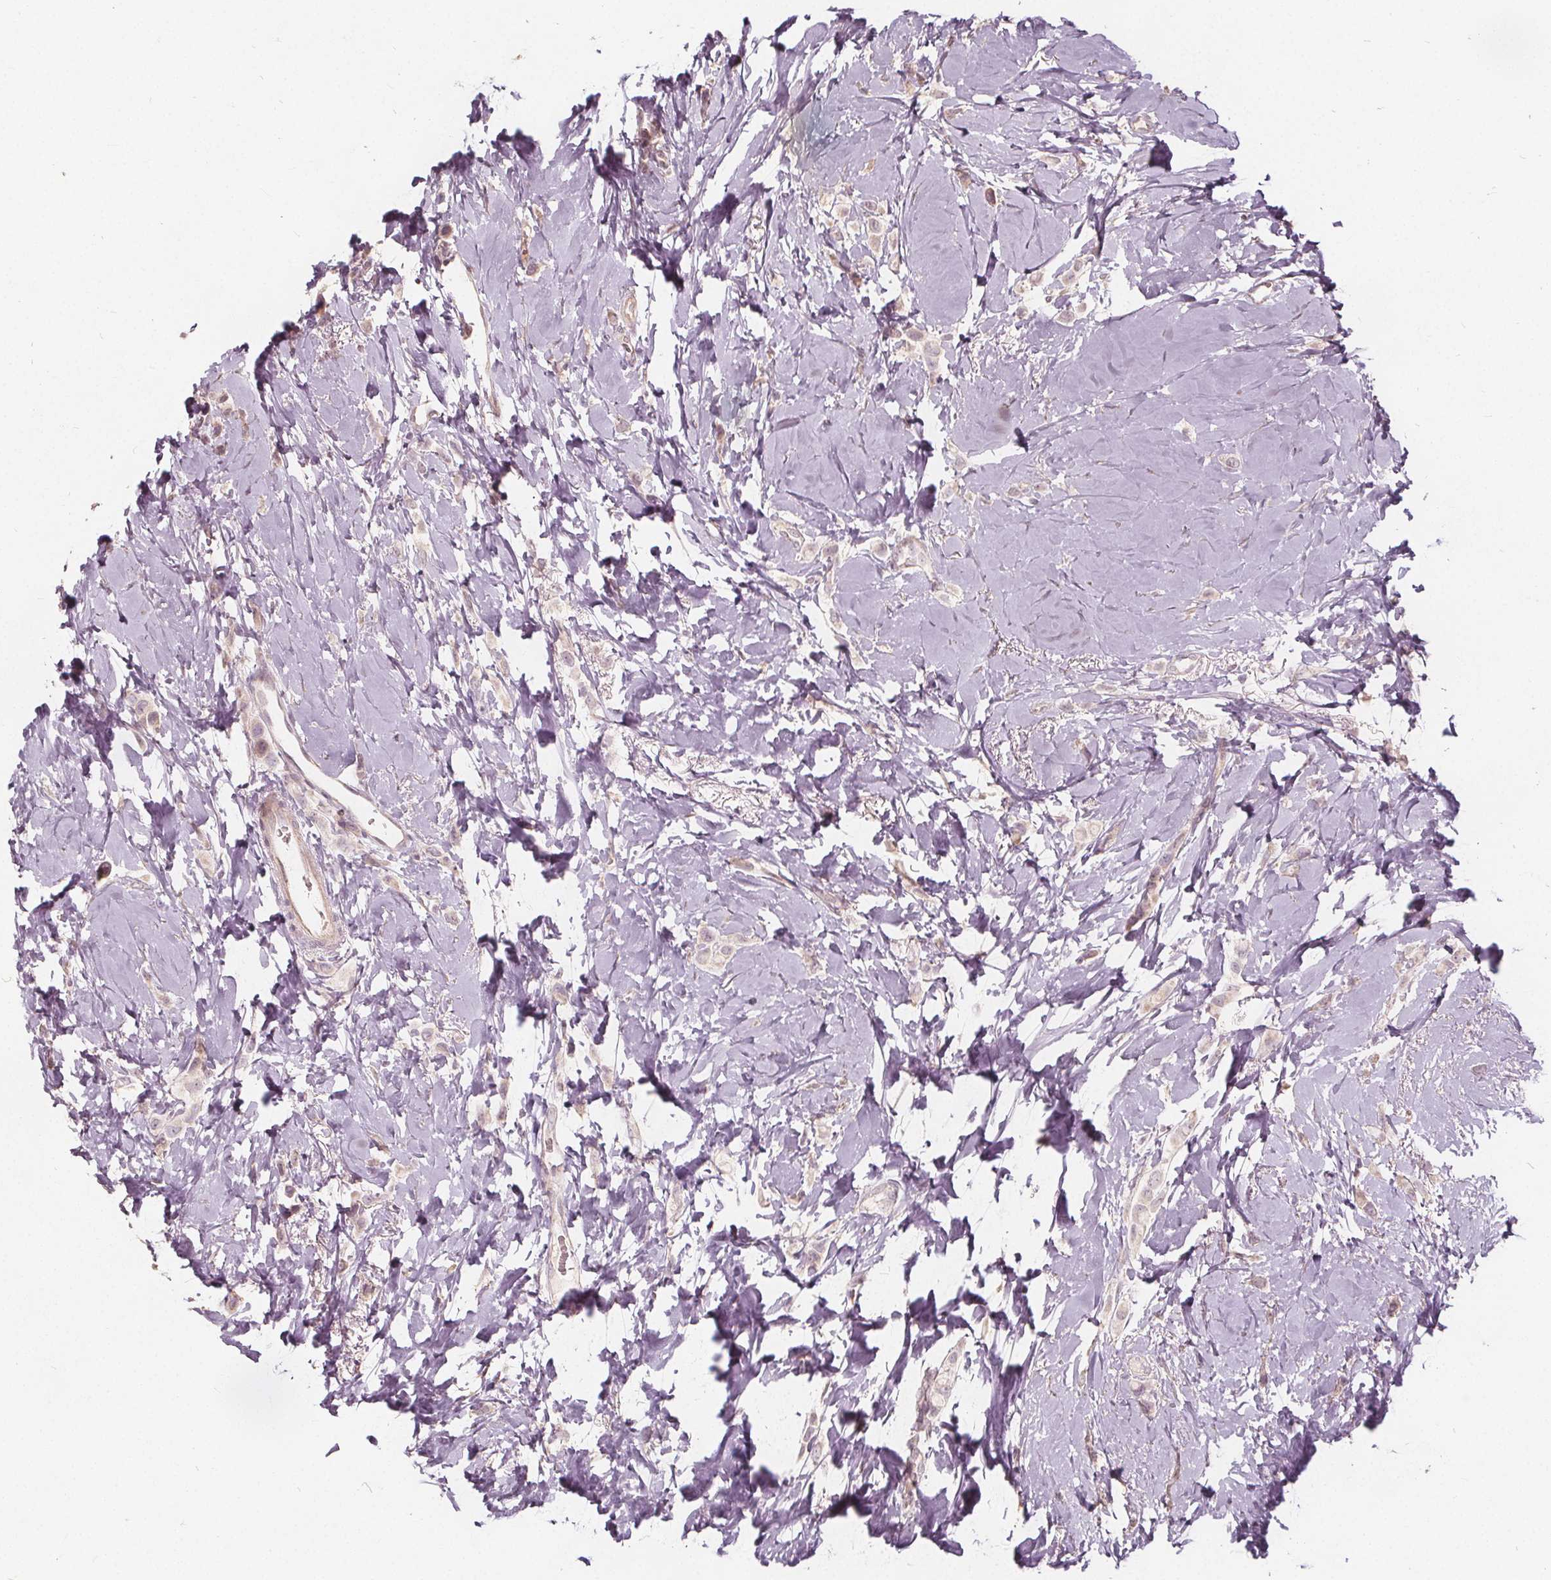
{"staining": {"intensity": "negative", "quantity": "none", "location": "none"}, "tissue": "breast cancer", "cell_type": "Tumor cells", "image_type": "cancer", "snomed": [{"axis": "morphology", "description": "Lobular carcinoma"}, {"axis": "topography", "description": "Breast"}], "caption": "IHC image of human breast lobular carcinoma stained for a protein (brown), which reveals no staining in tumor cells.", "gene": "PTPRT", "patient": {"sex": "female", "age": 66}}